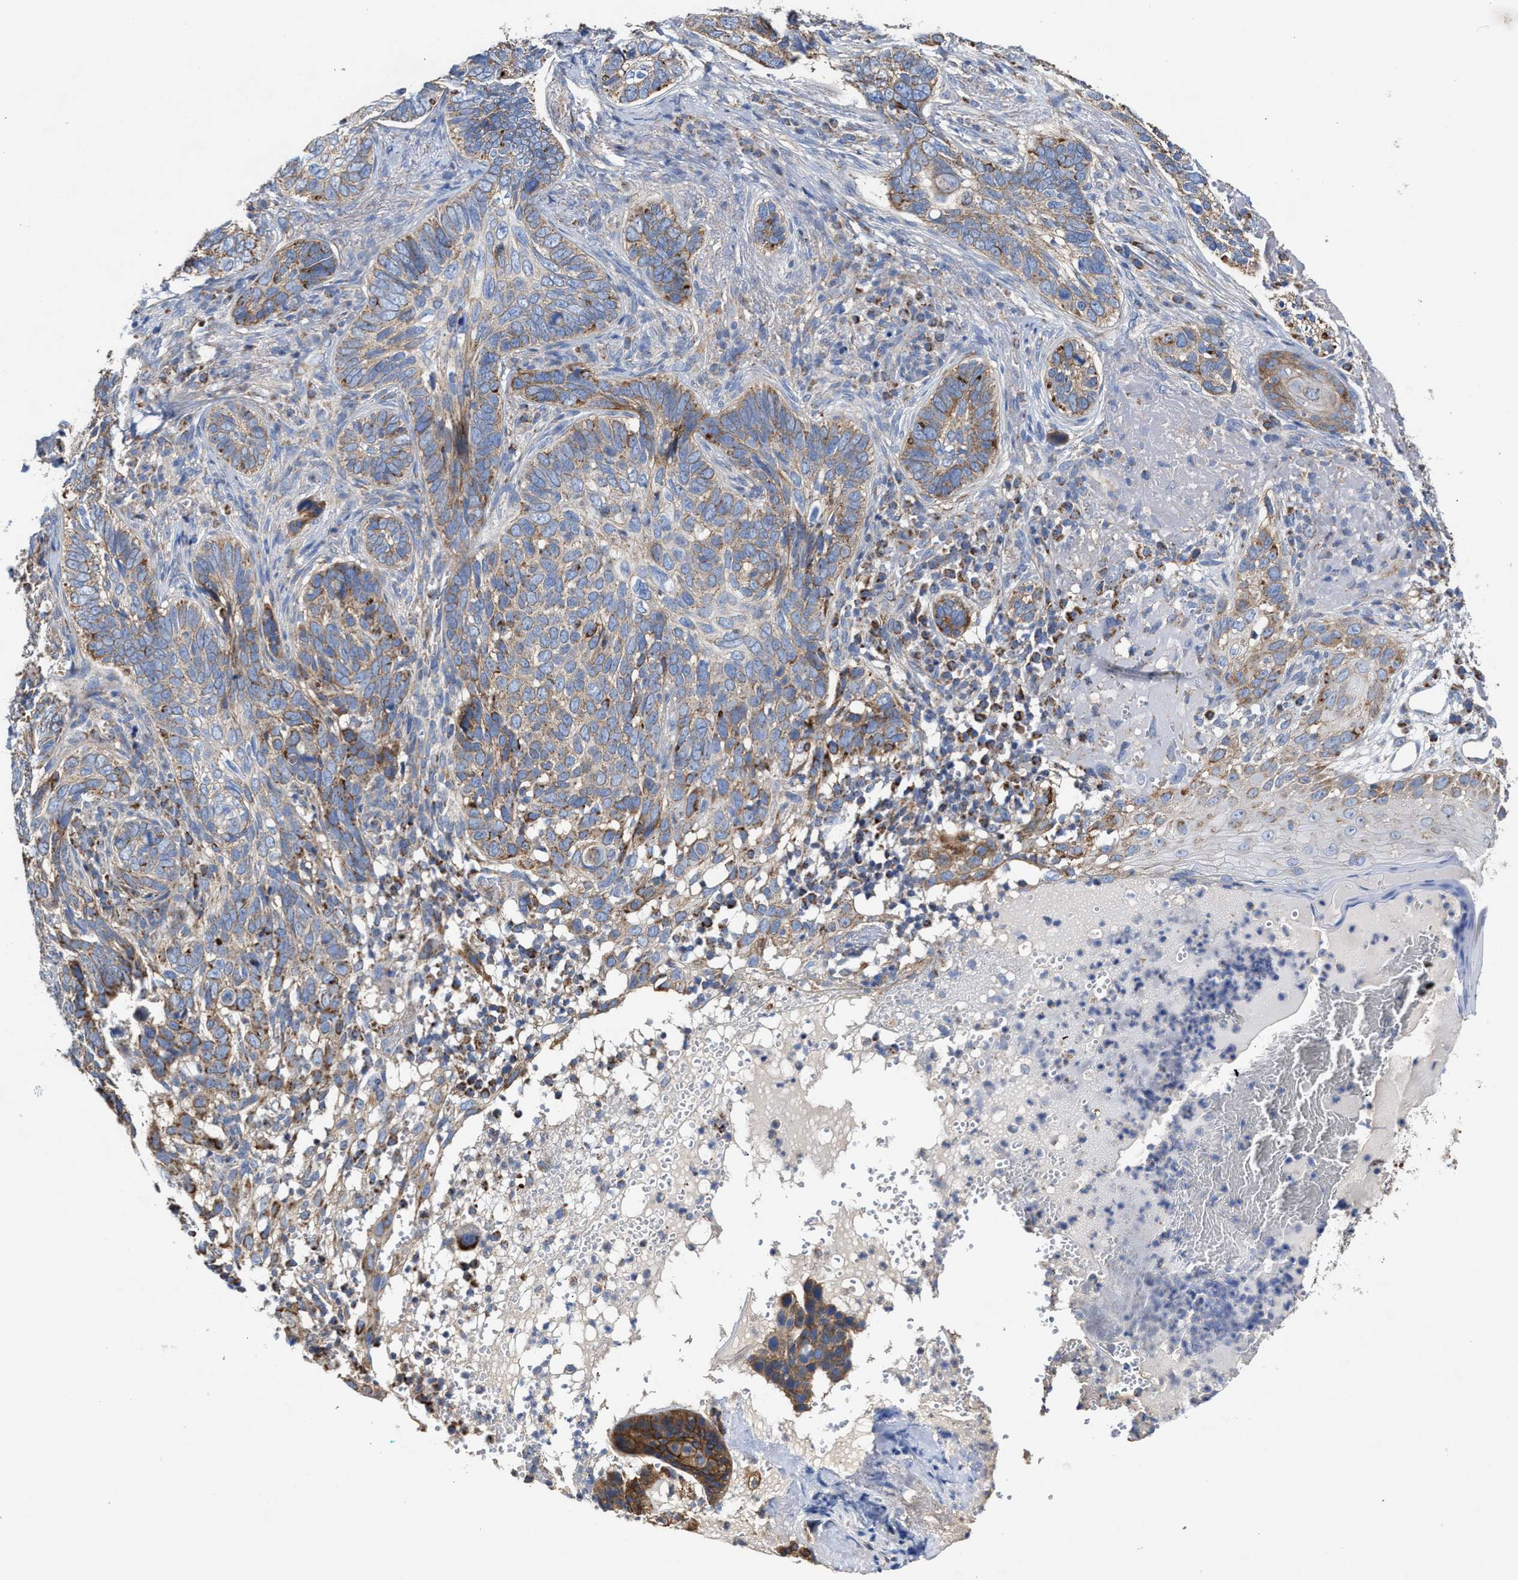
{"staining": {"intensity": "moderate", "quantity": "25%-75%", "location": "cytoplasmic/membranous"}, "tissue": "skin cancer", "cell_type": "Tumor cells", "image_type": "cancer", "snomed": [{"axis": "morphology", "description": "Basal cell carcinoma"}, {"axis": "topography", "description": "Skin"}], "caption": "Immunohistochemistry (IHC) staining of basal cell carcinoma (skin), which shows medium levels of moderate cytoplasmic/membranous staining in about 25%-75% of tumor cells indicating moderate cytoplasmic/membranous protein staining. The staining was performed using DAB (3,3'-diaminobenzidine) (brown) for protein detection and nuclei were counterstained in hematoxylin (blue).", "gene": "MECR", "patient": {"sex": "female", "age": 89}}